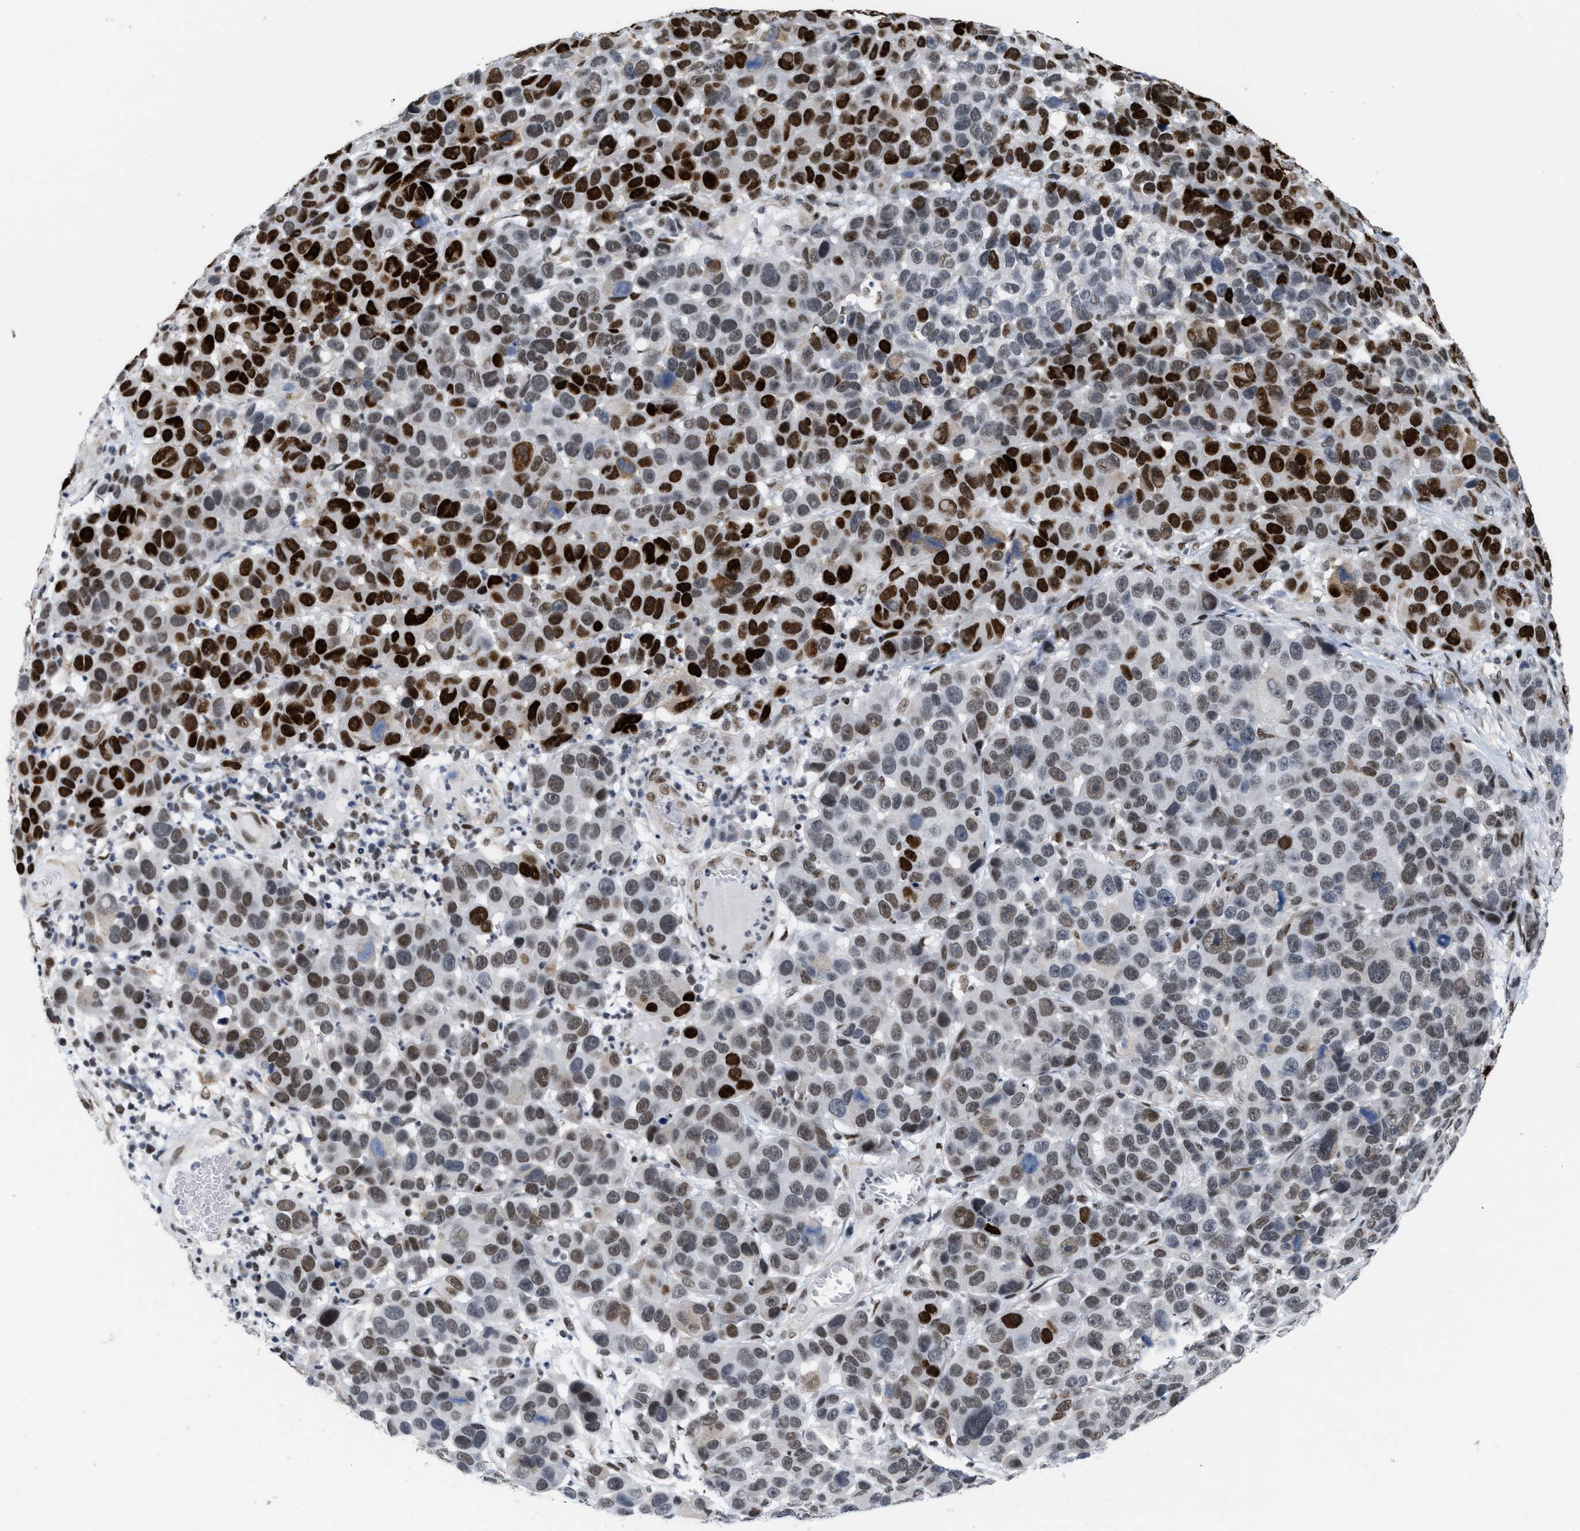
{"staining": {"intensity": "strong", "quantity": ">75%", "location": "nuclear"}, "tissue": "melanoma", "cell_type": "Tumor cells", "image_type": "cancer", "snomed": [{"axis": "morphology", "description": "Malignant melanoma, NOS"}, {"axis": "topography", "description": "Skin"}], "caption": "Protein analysis of melanoma tissue reveals strong nuclear expression in approximately >75% of tumor cells.", "gene": "MIER1", "patient": {"sex": "male", "age": 53}}